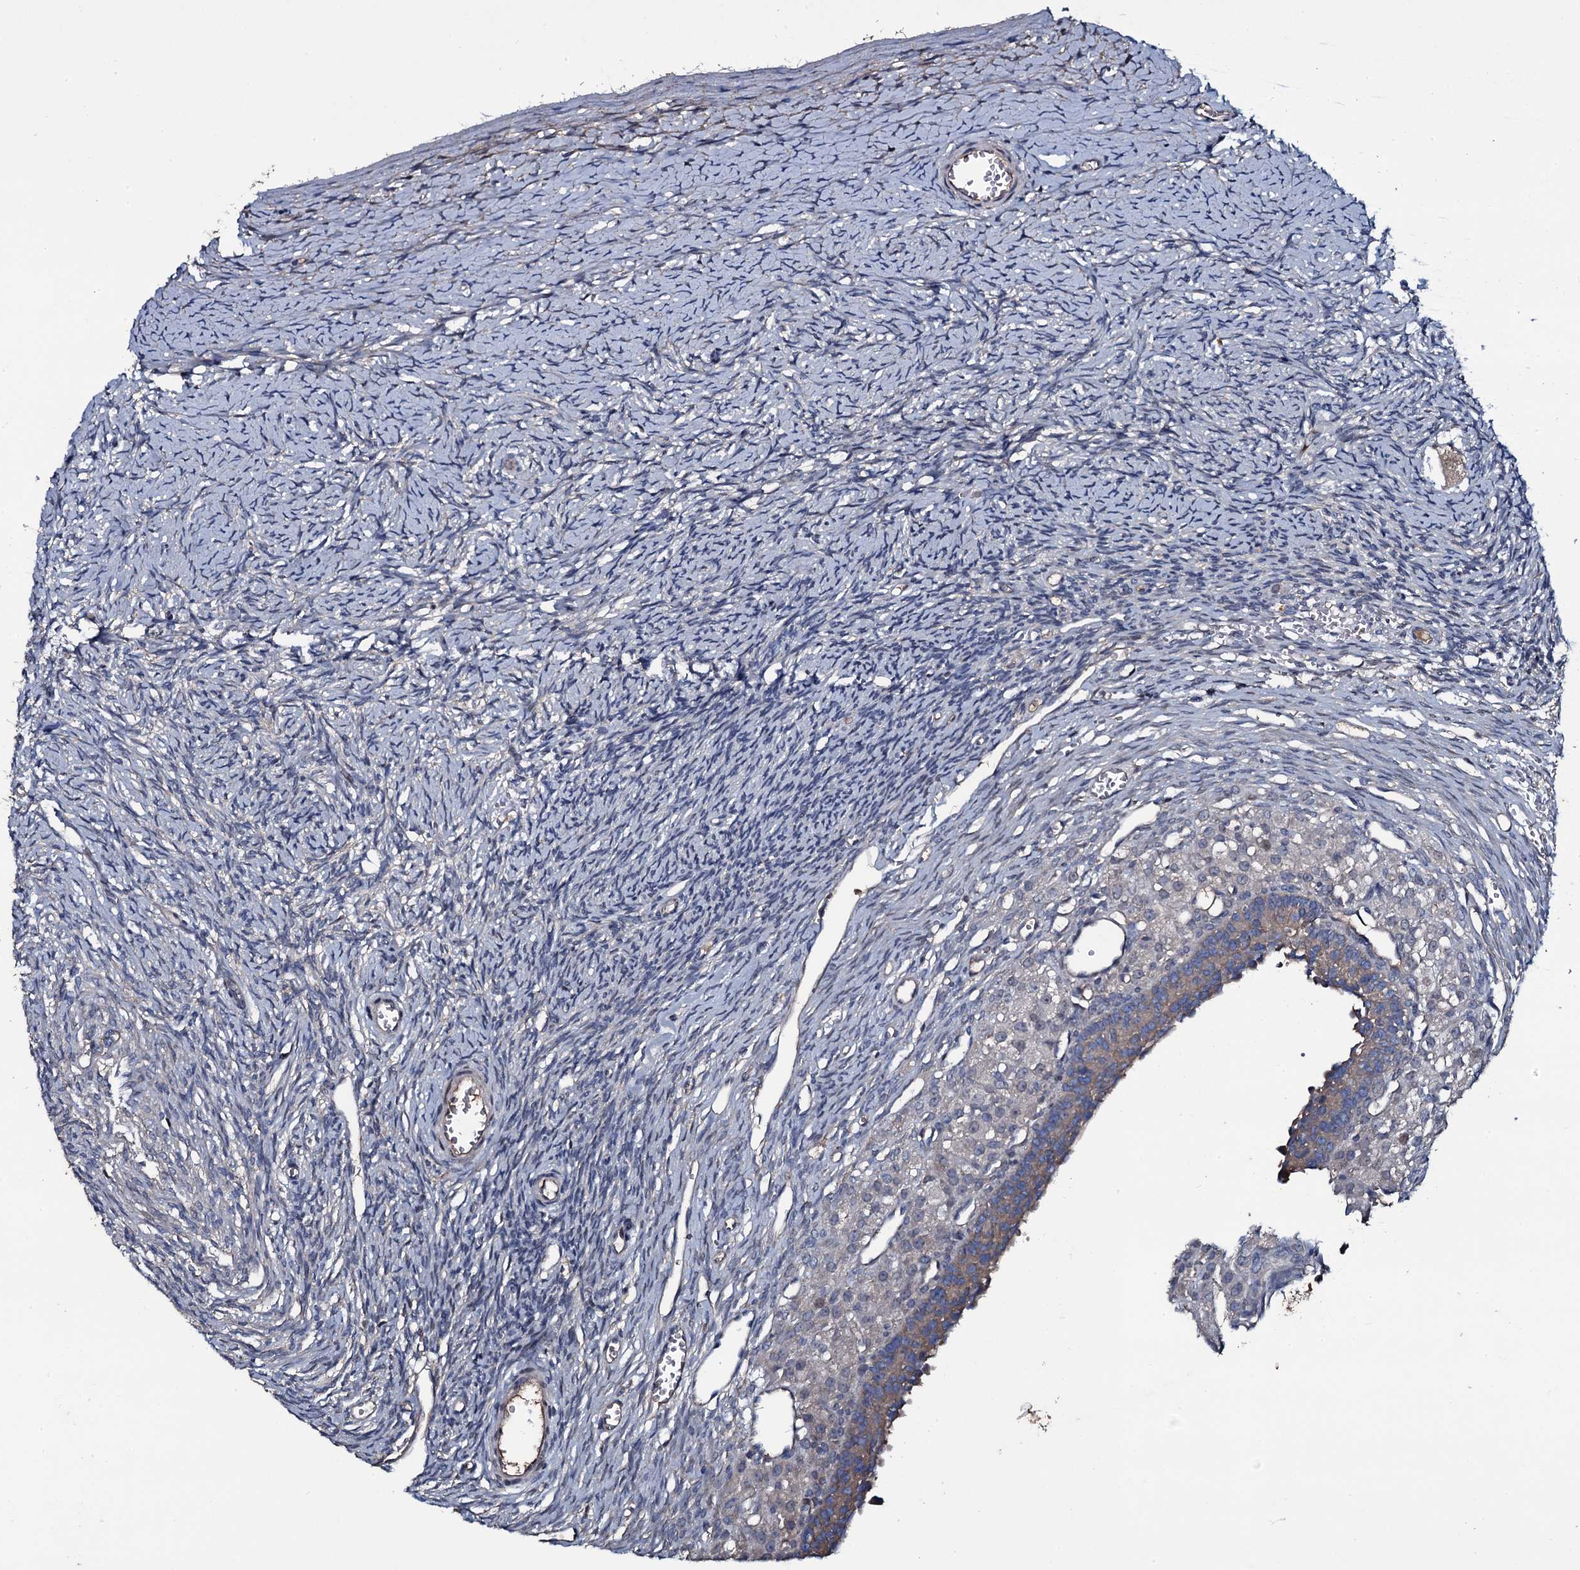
{"staining": {"intensity": "weak", "quantity": ">75%", "location": "cytoplasmic/membranous"}, "tissue": "ovary", "cell_type": "Follicle cells", "image_type": "normal", "snomed": [{"axis": "morphology", "description": "Normal tissue, NOS"}, {"axis": "topography", "description": "Ovary"}], "caption": "The immunohistochemical stain shows weak cytoplasmic/membranous staining in follicle cells of unremarkable ovary.", "gene": "LYG2", "patient": {"sex": "female", "age": 39}}